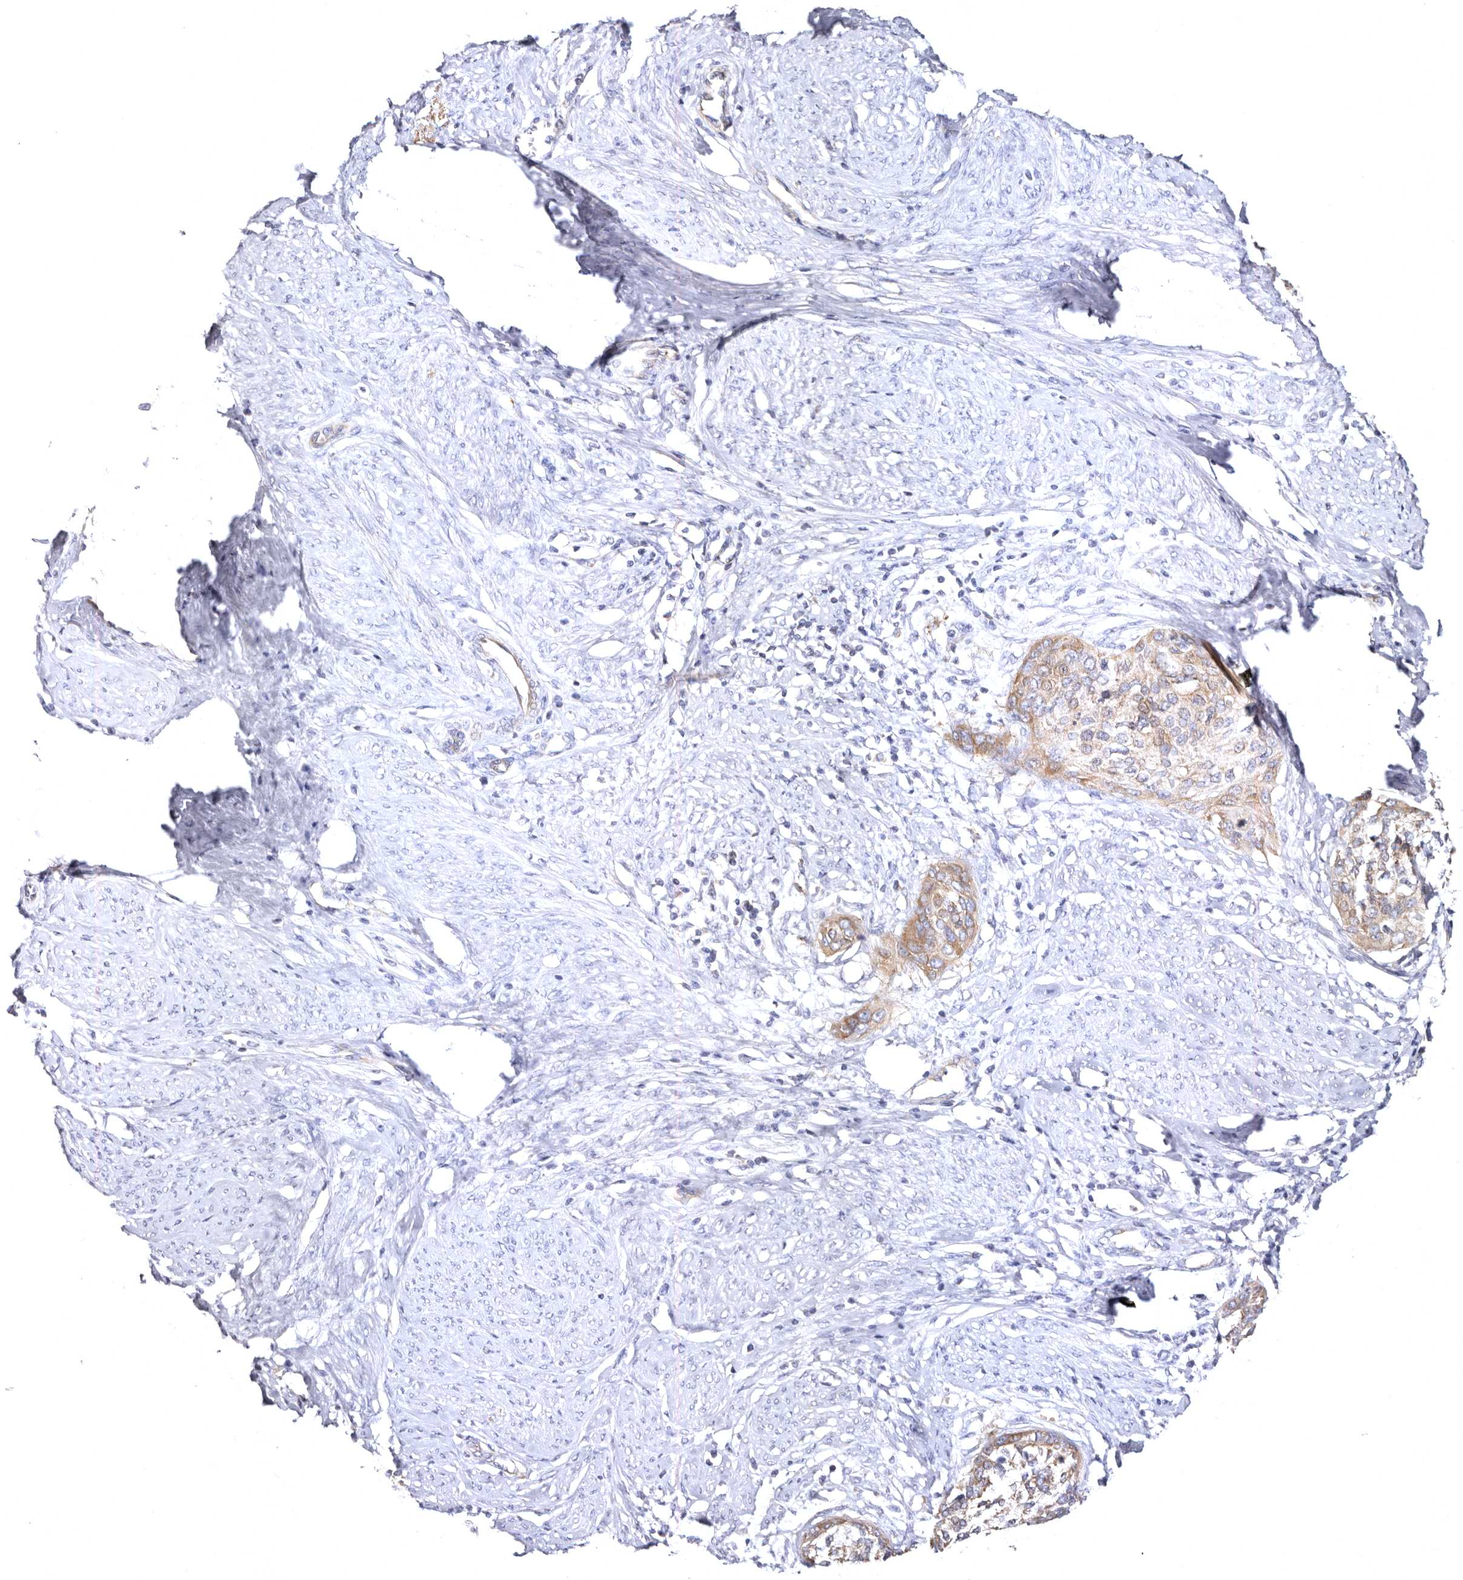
{"staining": {"intensity": "moderate", "quantity": ">75%", "location": "cytoplasmic/membranous"}, "tissue": "cervical cancer", "cell_type": "Tumor cells", "image_type": "cancer", "snomed": [{"axis": "morphology", "description": "Squamous cell carcinoma, NOS"}, {"axis": "topography", "description": "Cervix"}], "caption": "Tumor cells demonstrate medium levels of moderate cytoplasmic/membranous staining in about >75% of cells in squamous cell carcinoma (cervical).", "gene": "BAIAP2L1", "patient": {"sex": "female", "age": 37}}